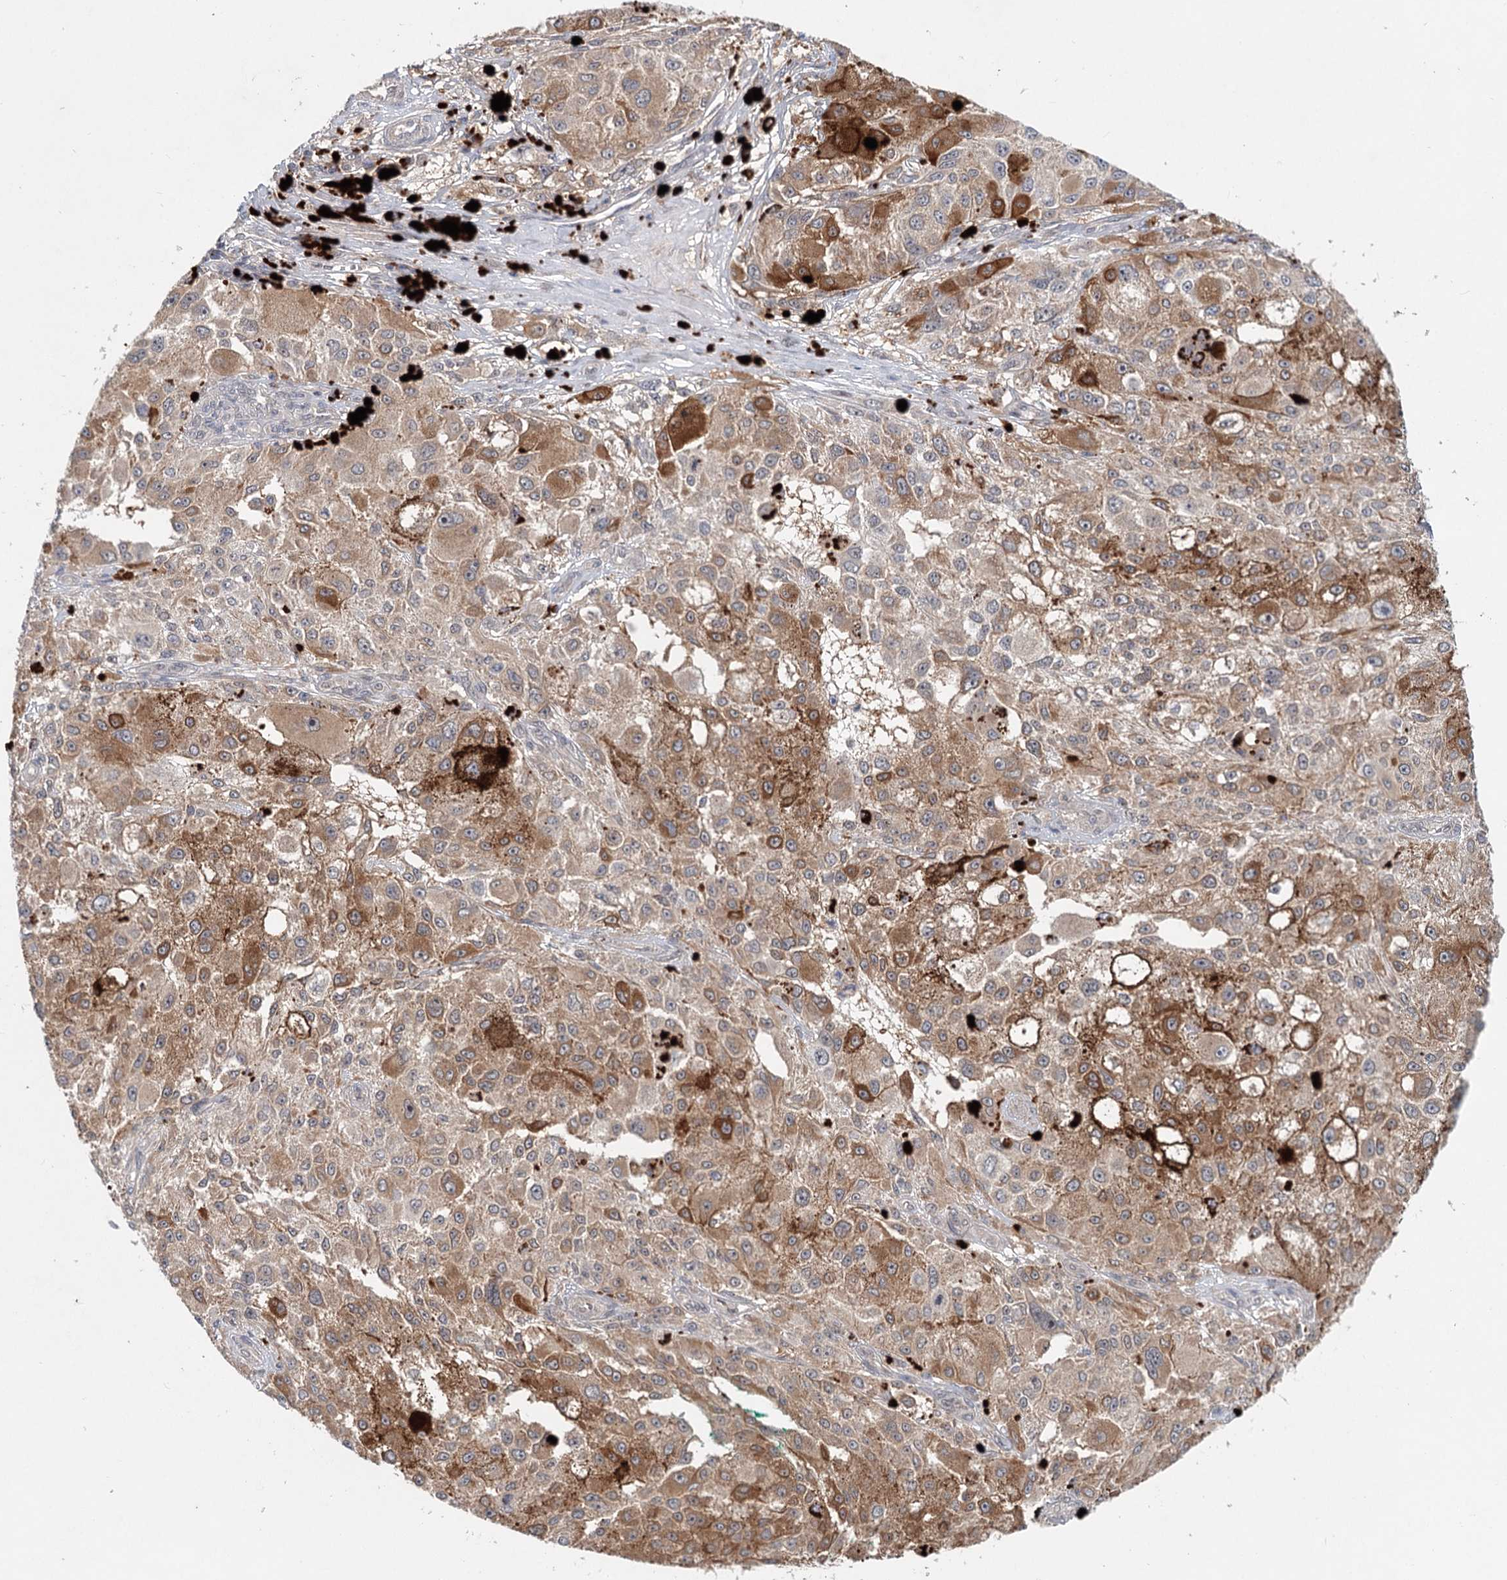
{"staining": {"intensity": "moderate", "quantity": ">75%", "location": "cytoplasmic/membranous"}, "tissue": "melanoma", "cell_type": "Tumor cells", "image_type": "cancer", "snomed": [{"axis": "morphology", "description": "Necrosis, NOS"}, {"axis": "morphology", "description": "Malignant melanoma, NOS"}, {"axis": "topography", "description": "Skin"}], "caption": "Immunohistochemical staining of human malignant melanoma shows medium levels of moderate cytoplasmic/membranous expression in approximately >75% of tumor cells.", "gene": "AP3B1", "patient": {"sex": "female", "age": 87}}